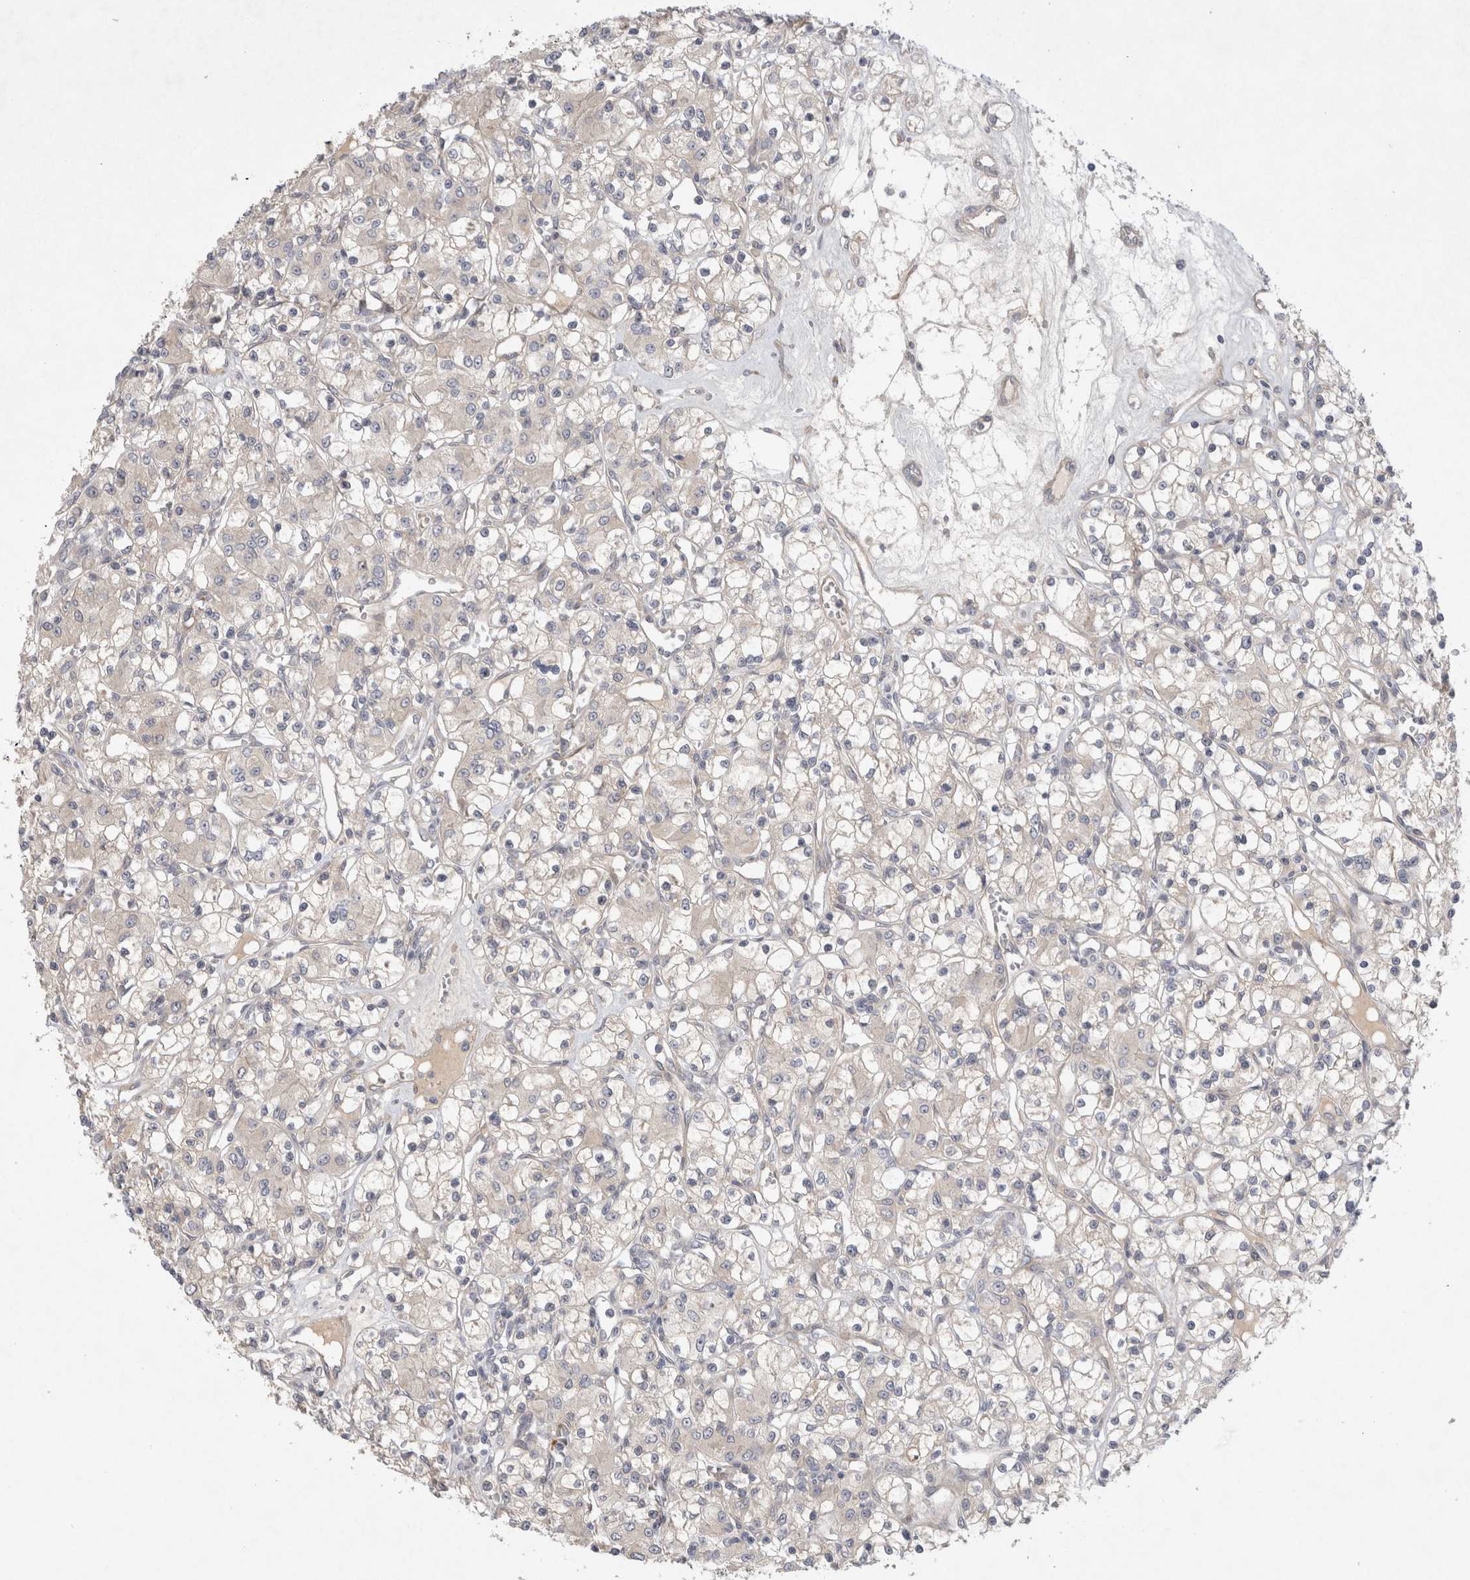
{"staining": {"intensity": "negative", "quantity": "none", "location": "none"}, "tissue": "renal cancer", "cell_type": "Tumor cells", "image_type": "cancer", "snomed": [{"axis": "morphology", "description": "Adenocarcinoma, NOS"}, {"axis": "topography", "description": "Kidney"}], "caption": "Immunohistochemical staining of renal cancer (adenocarcinoma) shows no significant staining in tumor cells.", "gene": "BZW2", "patient": {"sex": "female", "age": 59}}